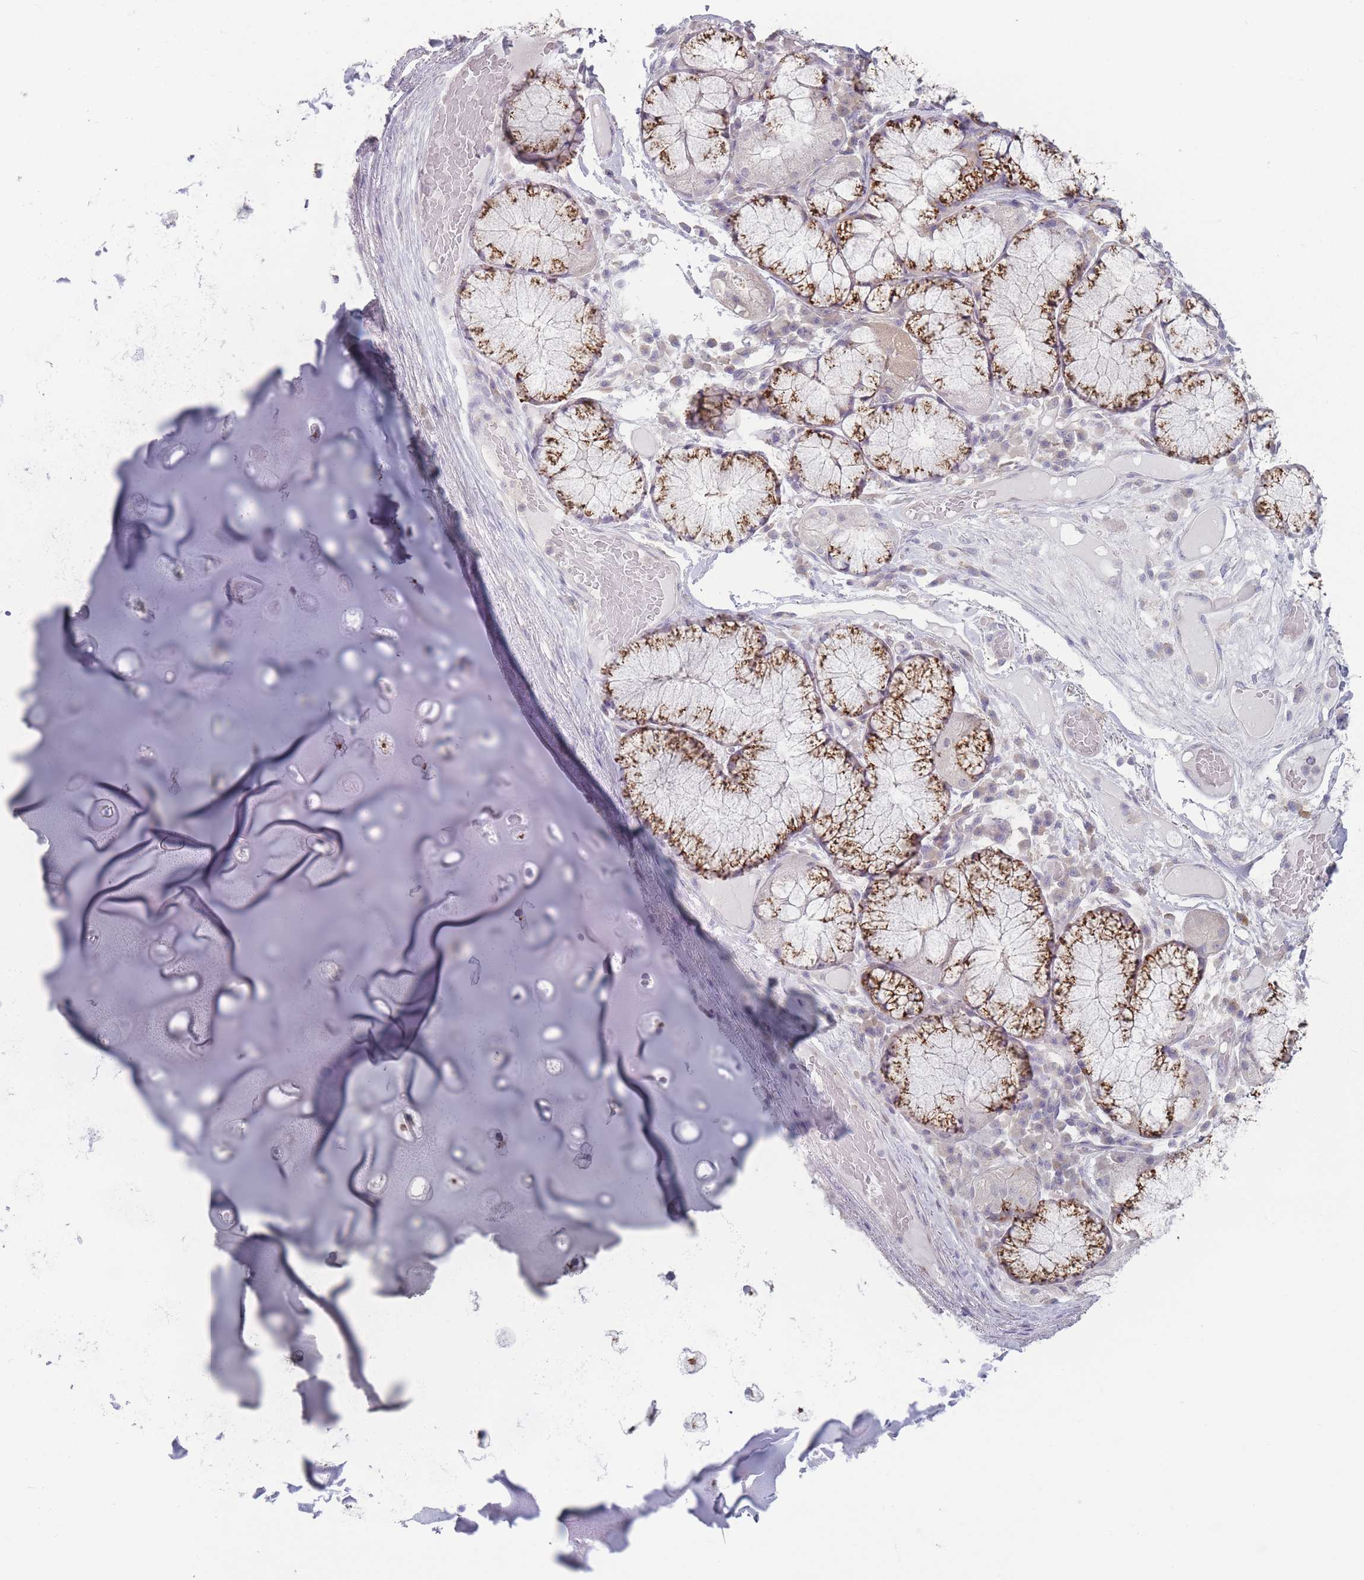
{"staining": {"intensity": "moderate", "quantity": "<25%", "location": "nuclear"}, "tissue": "soft tissue", "cell_type": "Chondrocytes", "image_type": "normal", "snomed": [{"axis": "morphology", "description": "Normal tissue, NOS"}, {"axis": "topography", "description": "Cartilage tissue"}, {"axis": "topography", "description": "Bronchus"}], "caption": "Moderate nuclear expression is appreciated in approximately <25% of chondrocytes in unremarkable soft tissue.", "gene": "AKAIN1", "patient": {"sex": "male", "age": 56}}